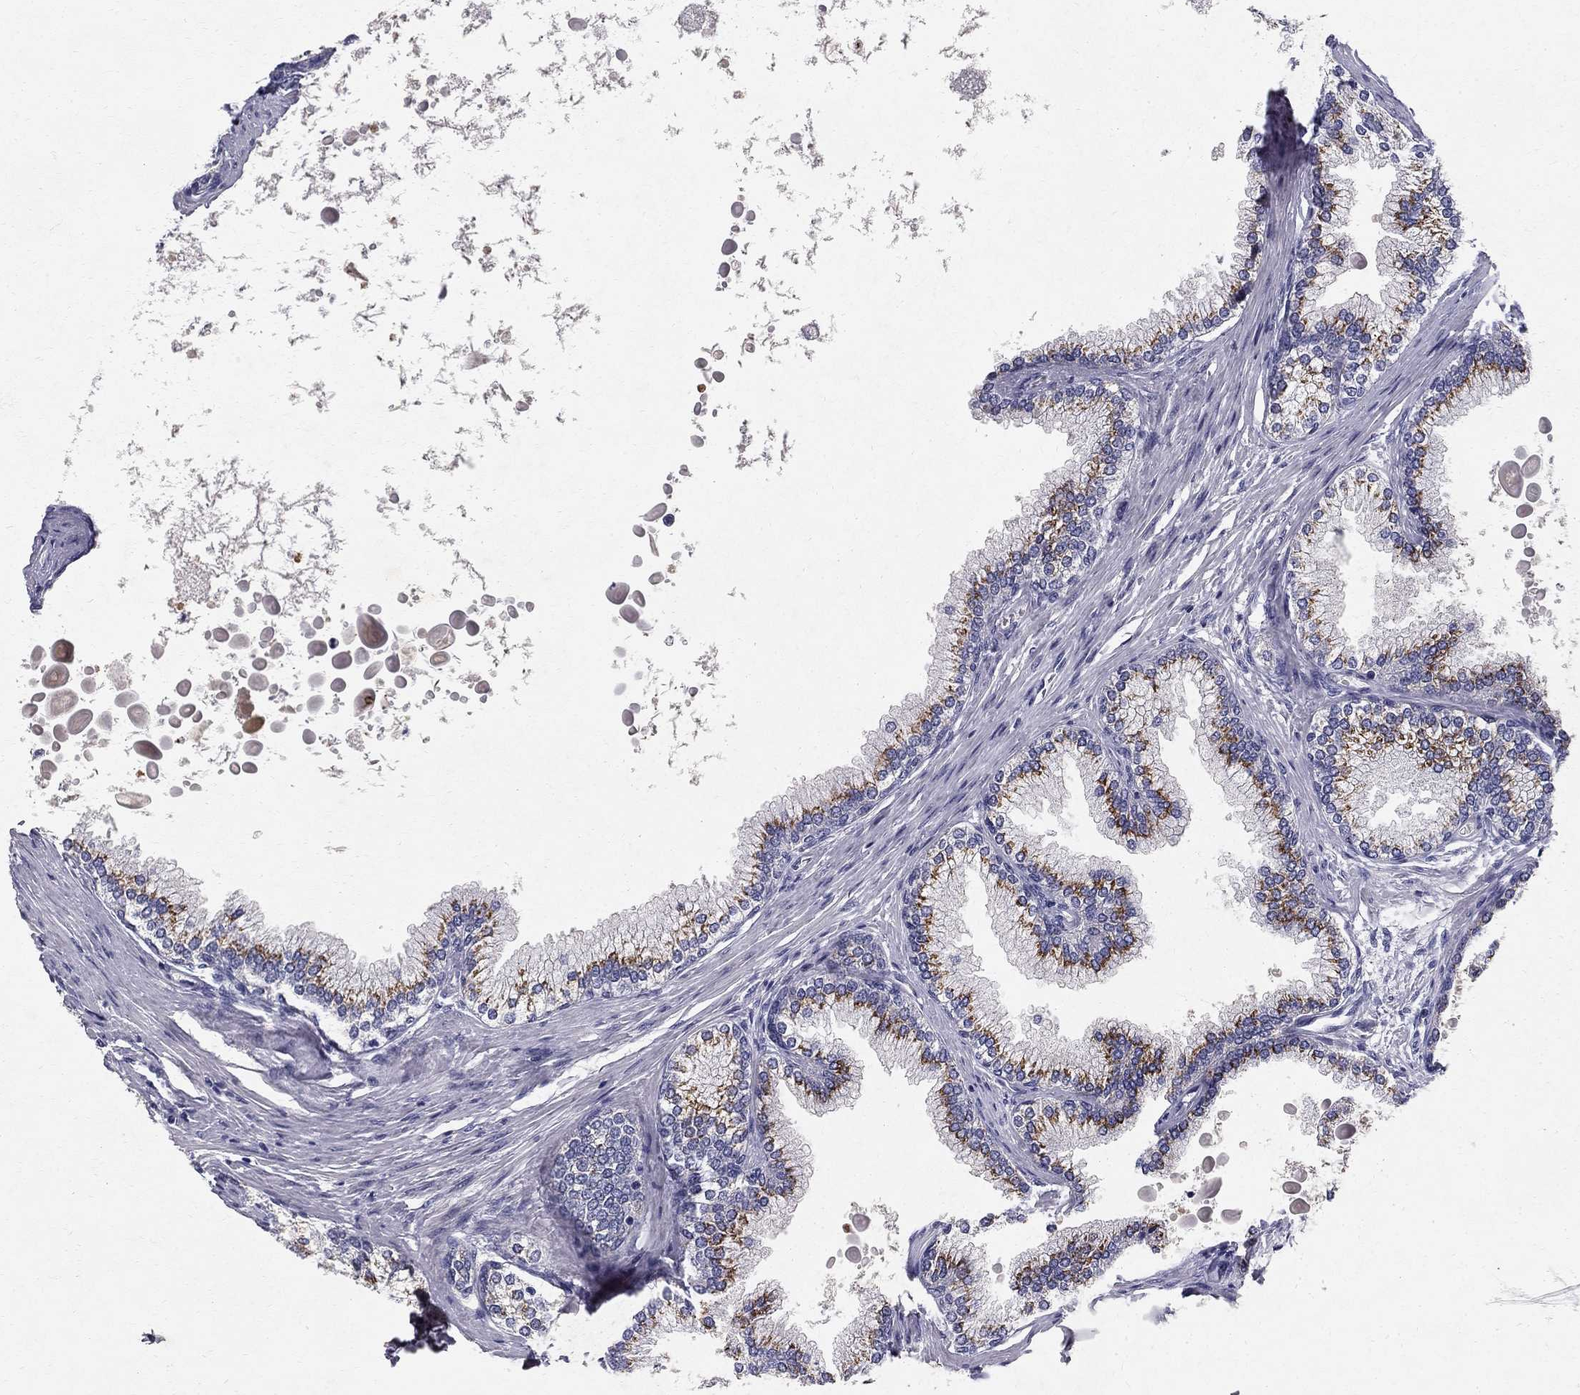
{"staining": {"intensity": "moderate", "quantity": "25%-75%", "location": "cytoplasmic/membranous"}, "tissue": "prostate", "cell_type": "Glandular cells", "image_type": "normal", "snomed": [{"axis": "morphology", "description": "Normal tissue, NOS"}, {"axis": "topography", "description": "Prostate"}], "caption": "Approximately 25%-75% of glandular cells in normal prostate show moderate cytoplasmic/membranous protein expression as visualized by brown immunohistochemical staining.", "gene": "CLIC6", "patient": {"sex": "male", "age": 72}}